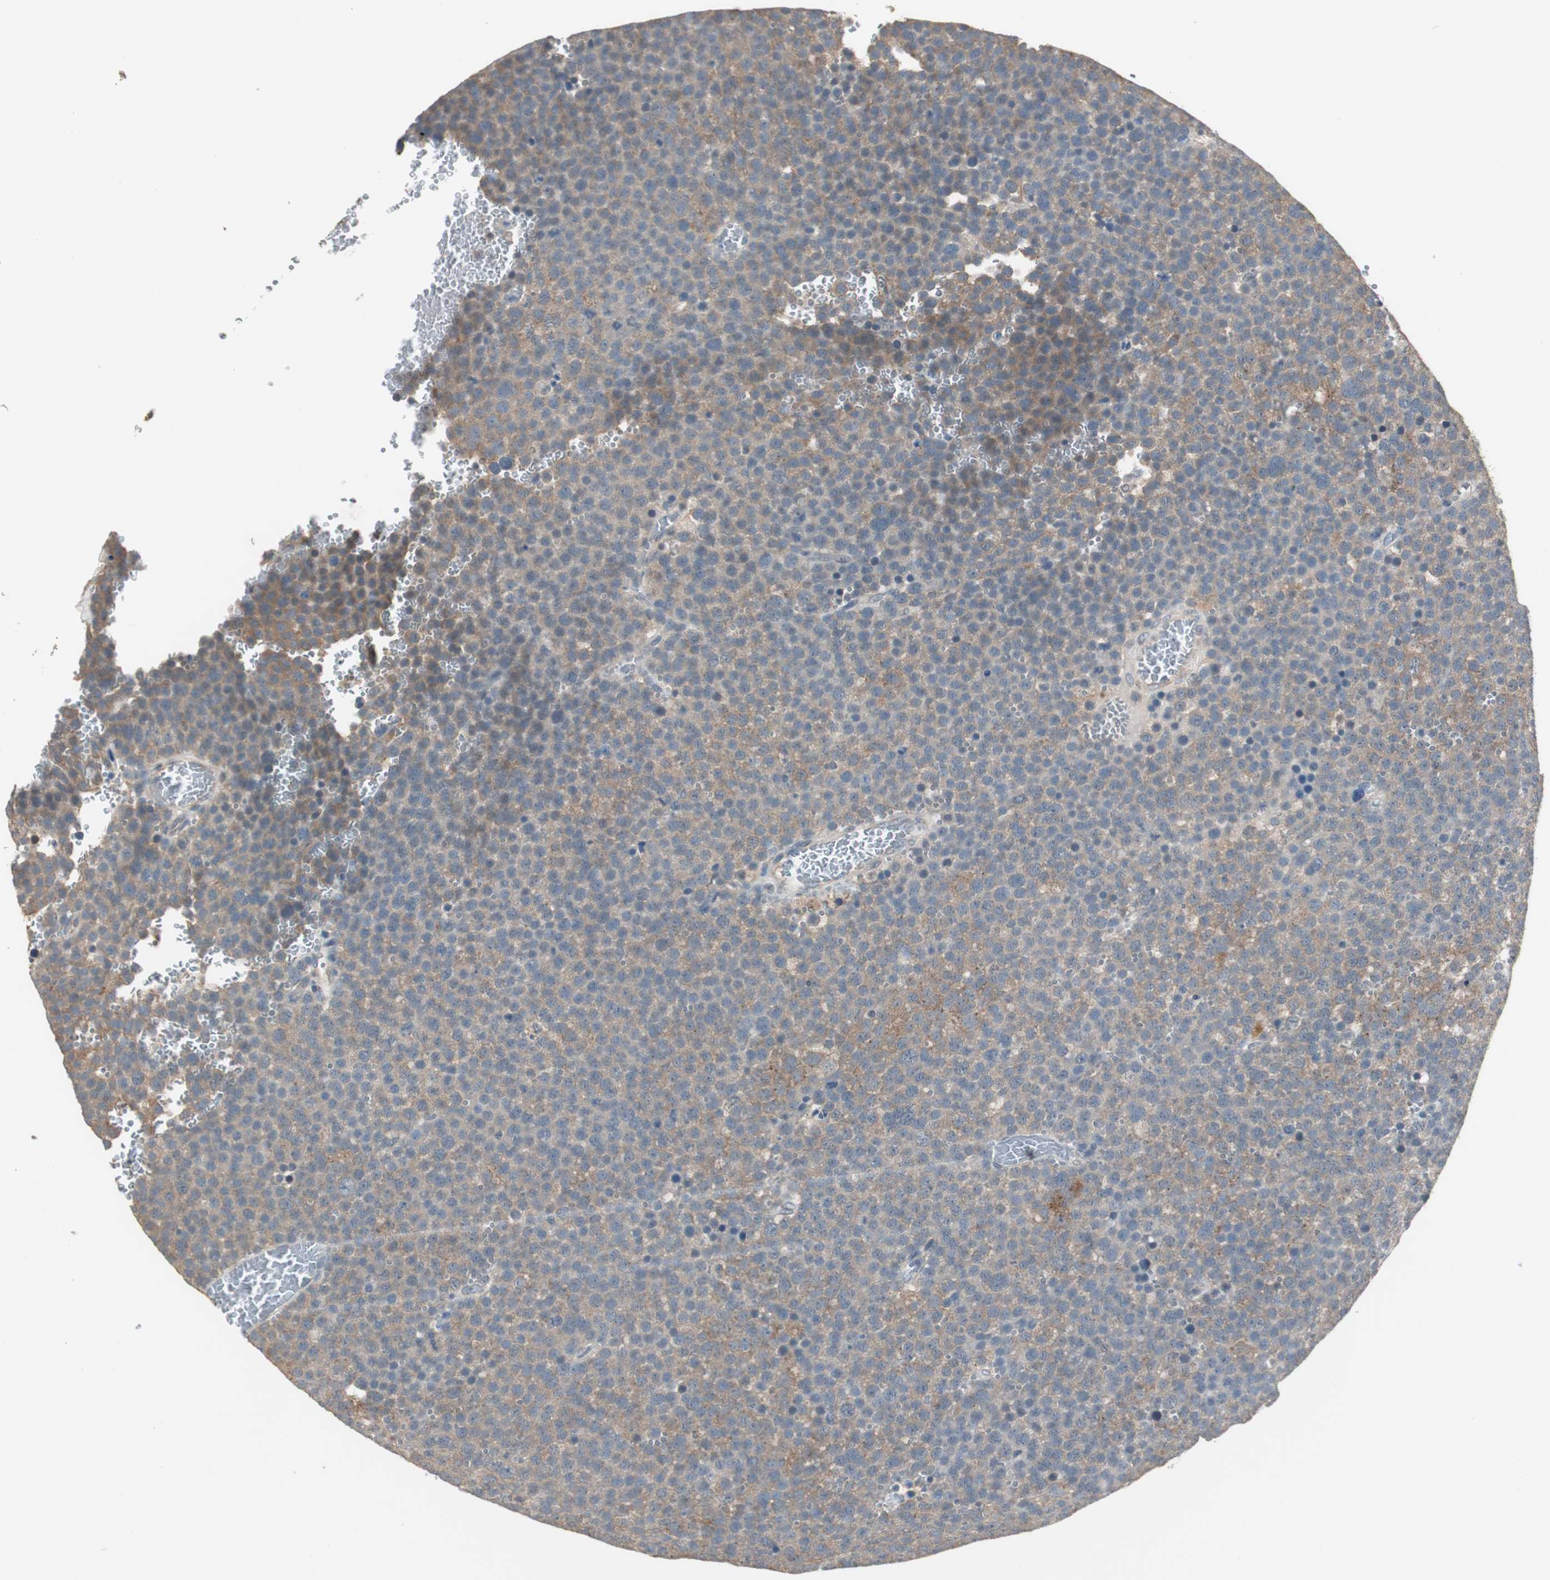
{"staining": {"intensity": "weak", "quantity": "25%-75%", "location": "cytoplasmic/membranous"}, "tissue": "testis cancer", "cell_type": "Tumor cells", "image_type": "cancer", "snomed": [{"axis": "morphology", "description": "Seminoma, NOS"}, {"axis": "topography", "description": "Testis"}], "caption": "Brown immunohistochemical staining in human testis cancer (seminoma) reveals weak cytoplasmic/membranous staining in about 25%-75% of tumor cells.", "gene": "PTPRN2", "patient": {"sex": "male", "age": 71}}